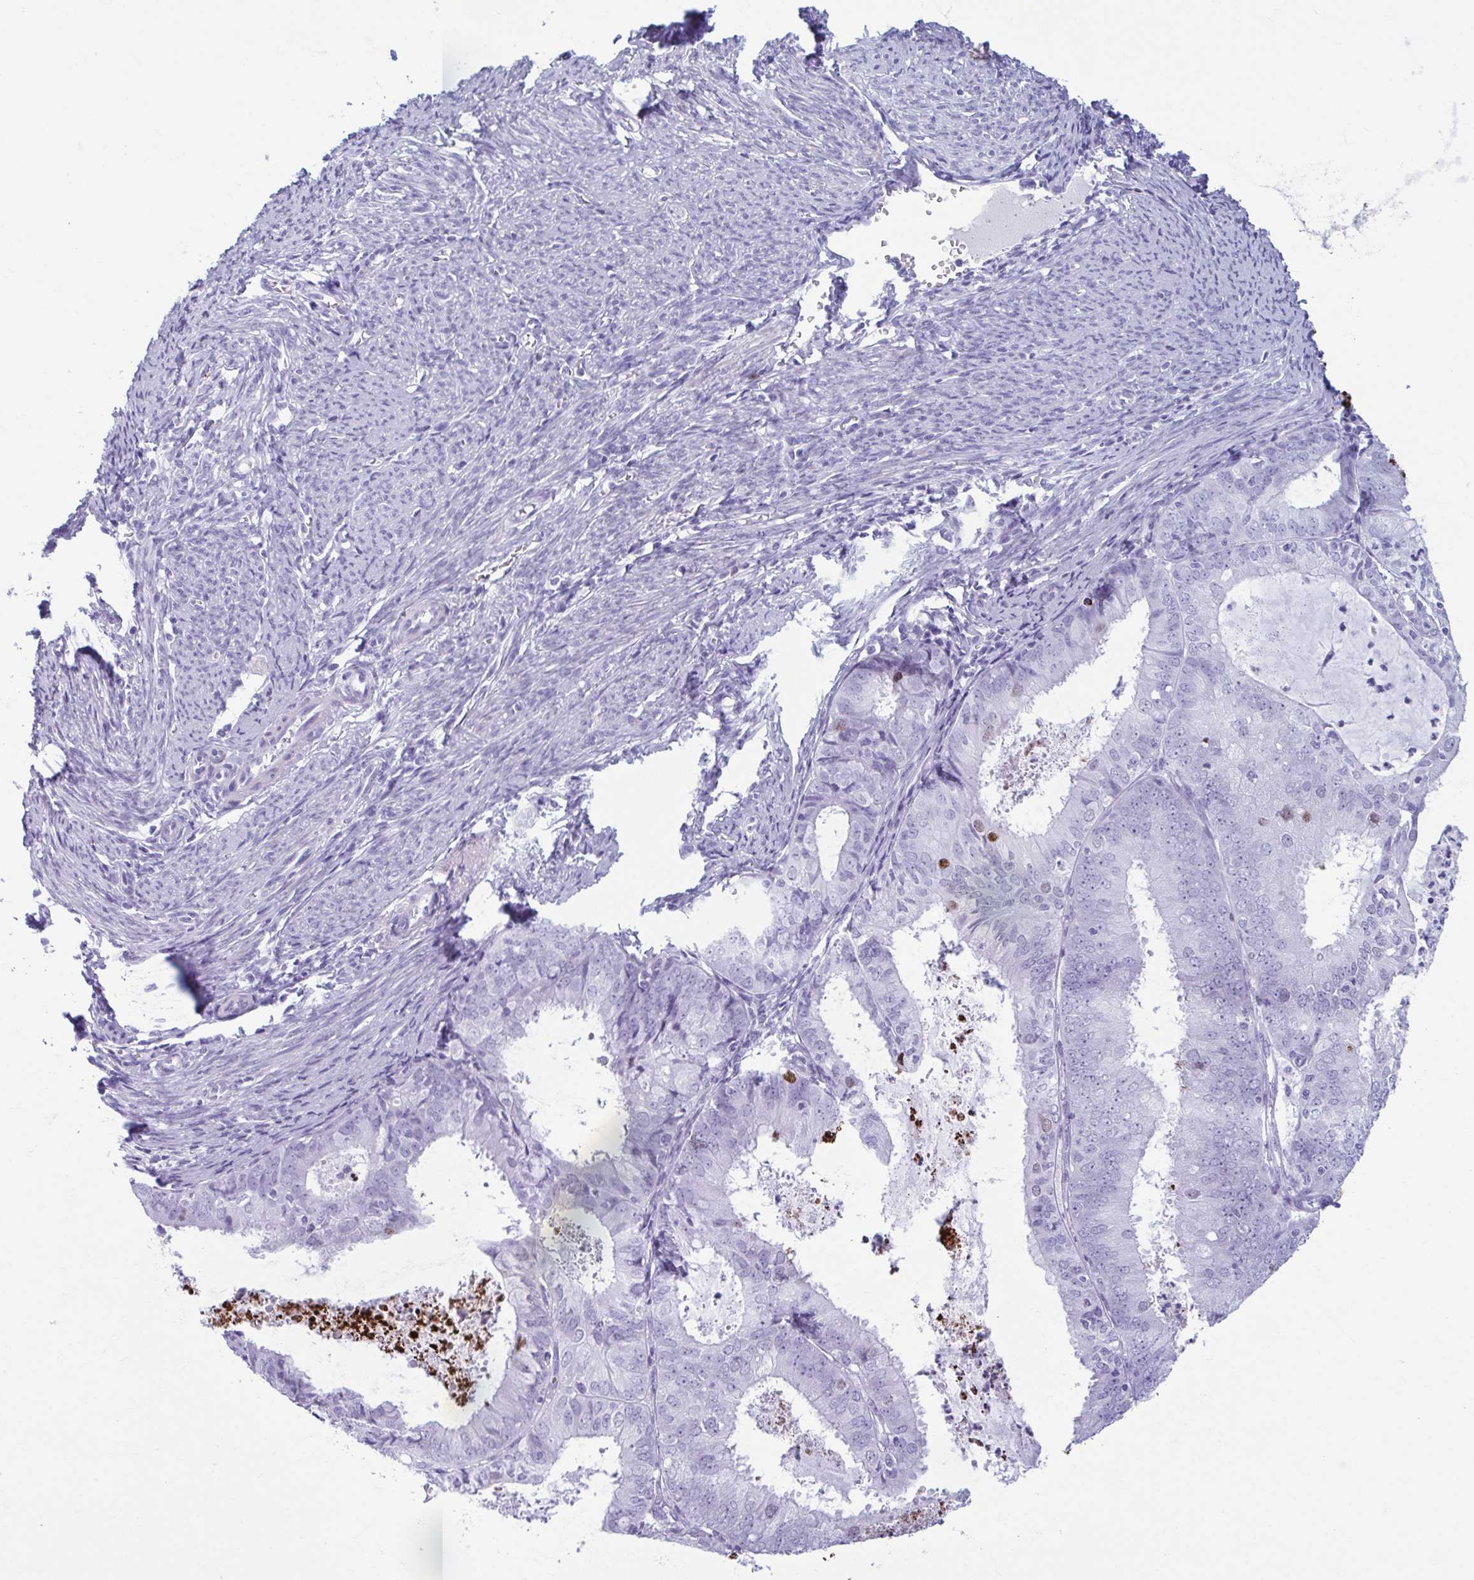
{"staining": {"intensity": "negative", "quantity": "none", "location": "none"}, "tissue": "endometrial cancer", "cell_type": "Tumor cells", "image_type": "cancer", "snomed": [{"axis": "morphology", "description": "Adenocarcinoma, NOS"}, {"axis": "topography", "description": "Endometrium"}], "caption": "An immunohistochemistry image of endometrial cancer is shown. There is no staining in tumor cells of endometrial cancer.", "gene": "TCEAL3", "patient": {"sex": "female", "age": 57}}